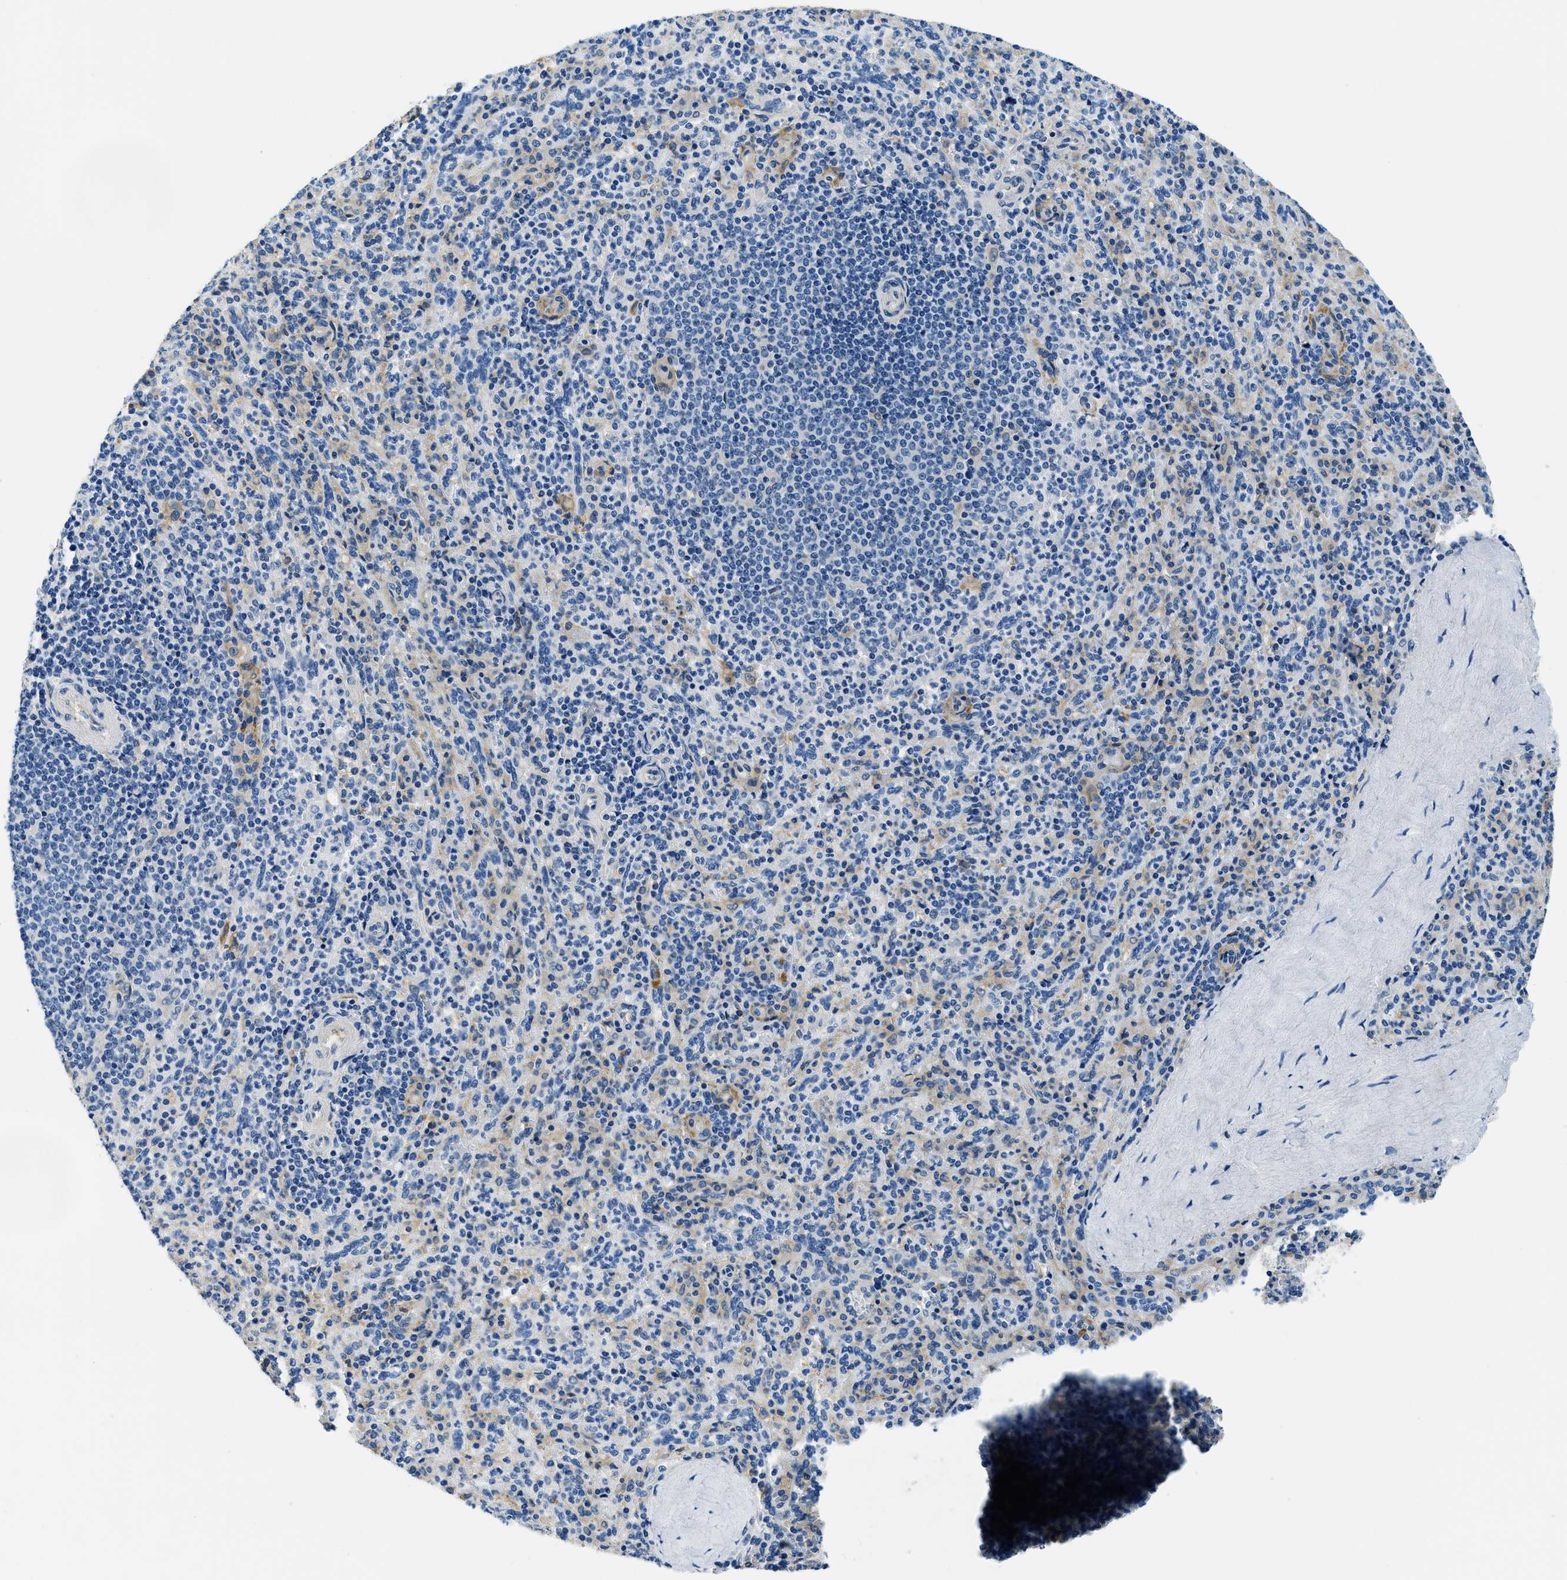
{"staining": {"intensity": "weak", "quantity": "<25%", "location": "cytoplasmic/membranous"}, "tissue": "spleen", "cell_type": "Cells in red pulp", "image_type": "normal", "snomed": [{"axis": "morphology", "description": "Normal tissue, NOS"}, {"axis": "topography", "description": "Spleen"}], "caption": "Immunohistochemistry photomicrograph of normal spleen: human spleen stained with DAB reveals no significant protein positivity in cells in red pulp. (DAB immunohistochemistry (IHC) visualized using brightfield microscopy, high magnification).", "gene": "TWF1", "patient": {"sex": "male", "age": 36}}